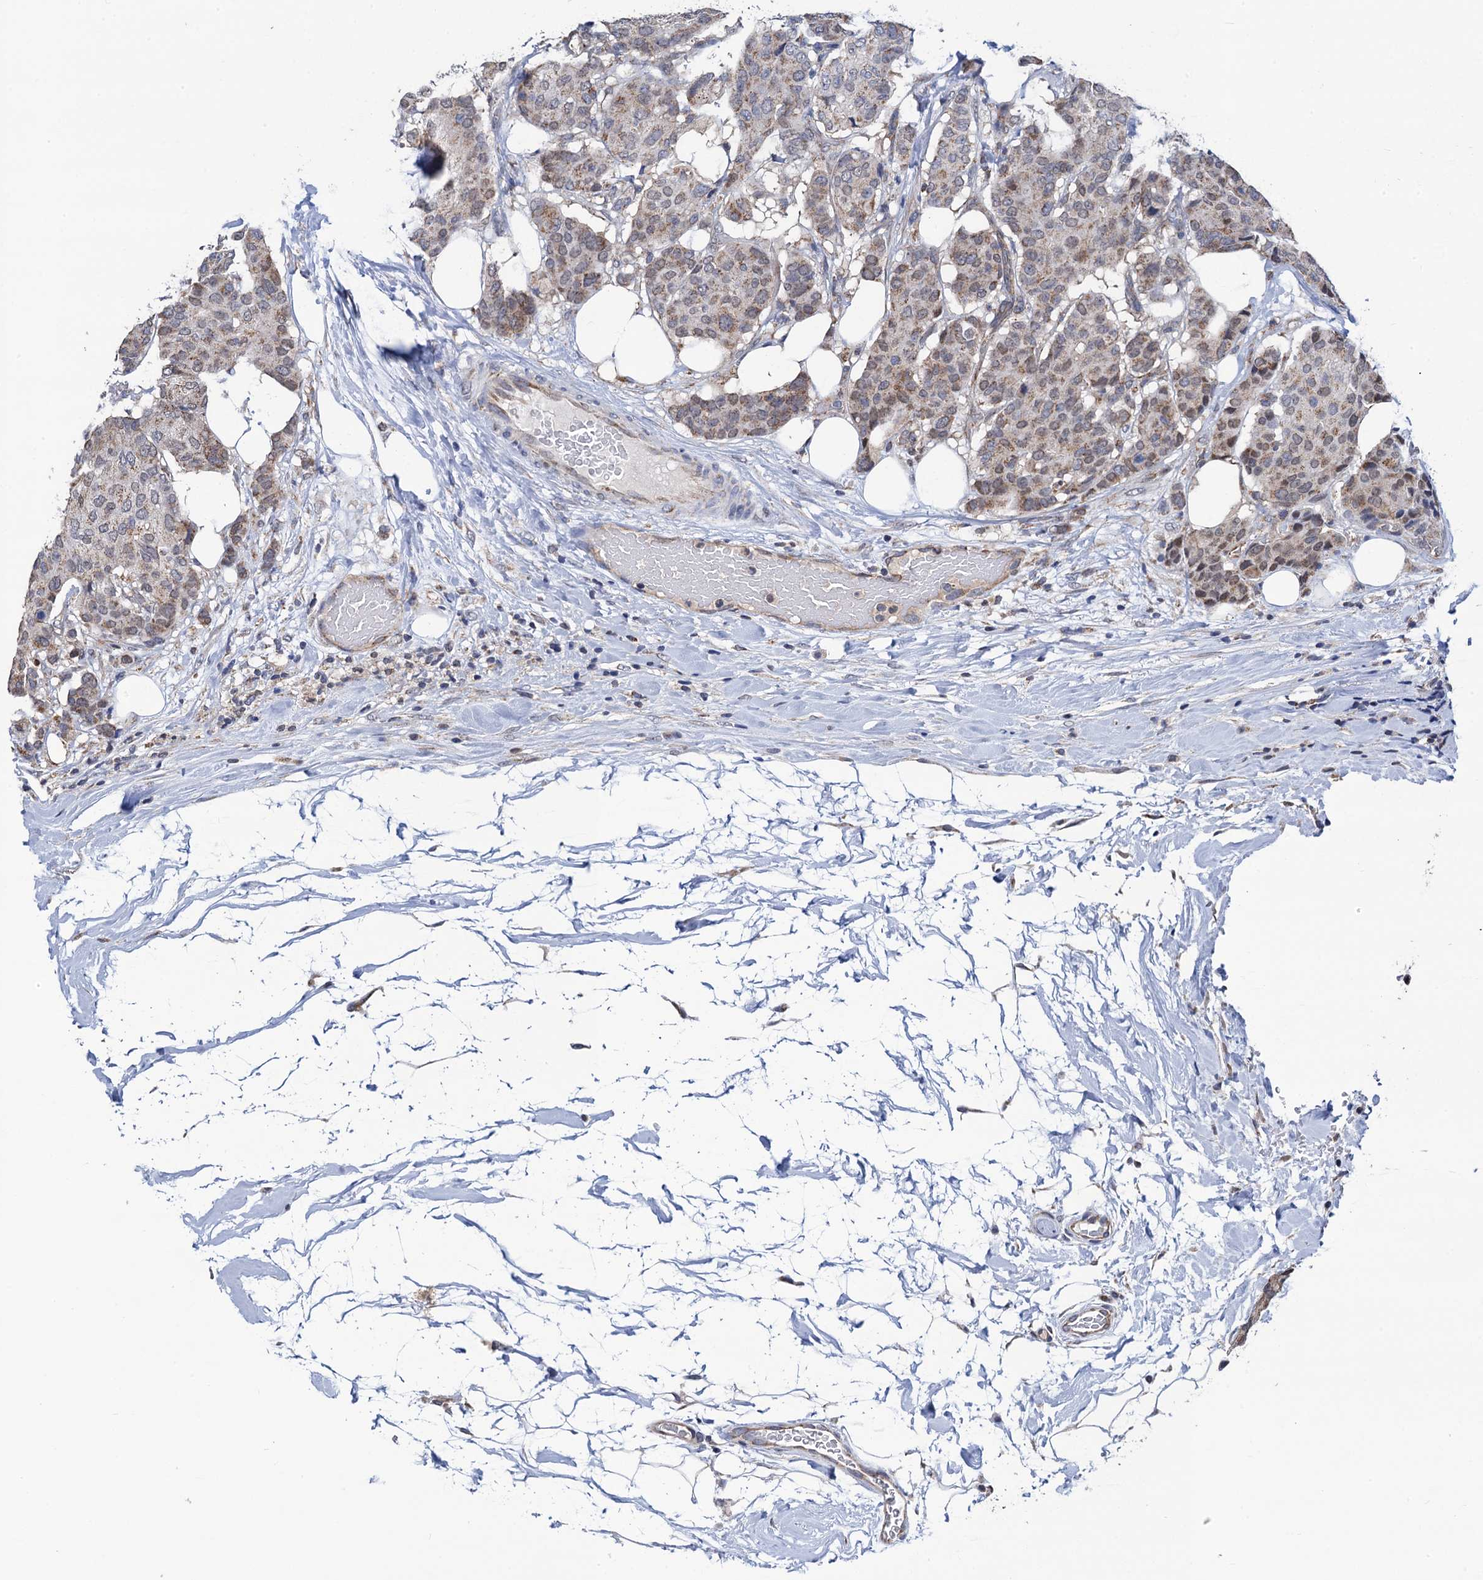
{"staining": {"intensity": "moderate", "quantity": ">75%", "location": "cytoplasmic/membranous"}, "tissue": "breast cancer", "cell_type": "Tumor cells", "image_type": "cancer", "snomed": [{"axis": "morphology", "description": "Duct carcinoma"}, {"axis": "topography", "description": "Breast"}], "caption": "This histopathology image displays breast cancer (infiltrating ductal carcinoma) stained with IHC to label a protein in brown. The cytoplasmic/membranous of tumor cells show moderate positivity for the protein. Nuclei are counter-stained blue.", "gene": "PTCD3", "patient": {"sex": "female", "age": 75}}